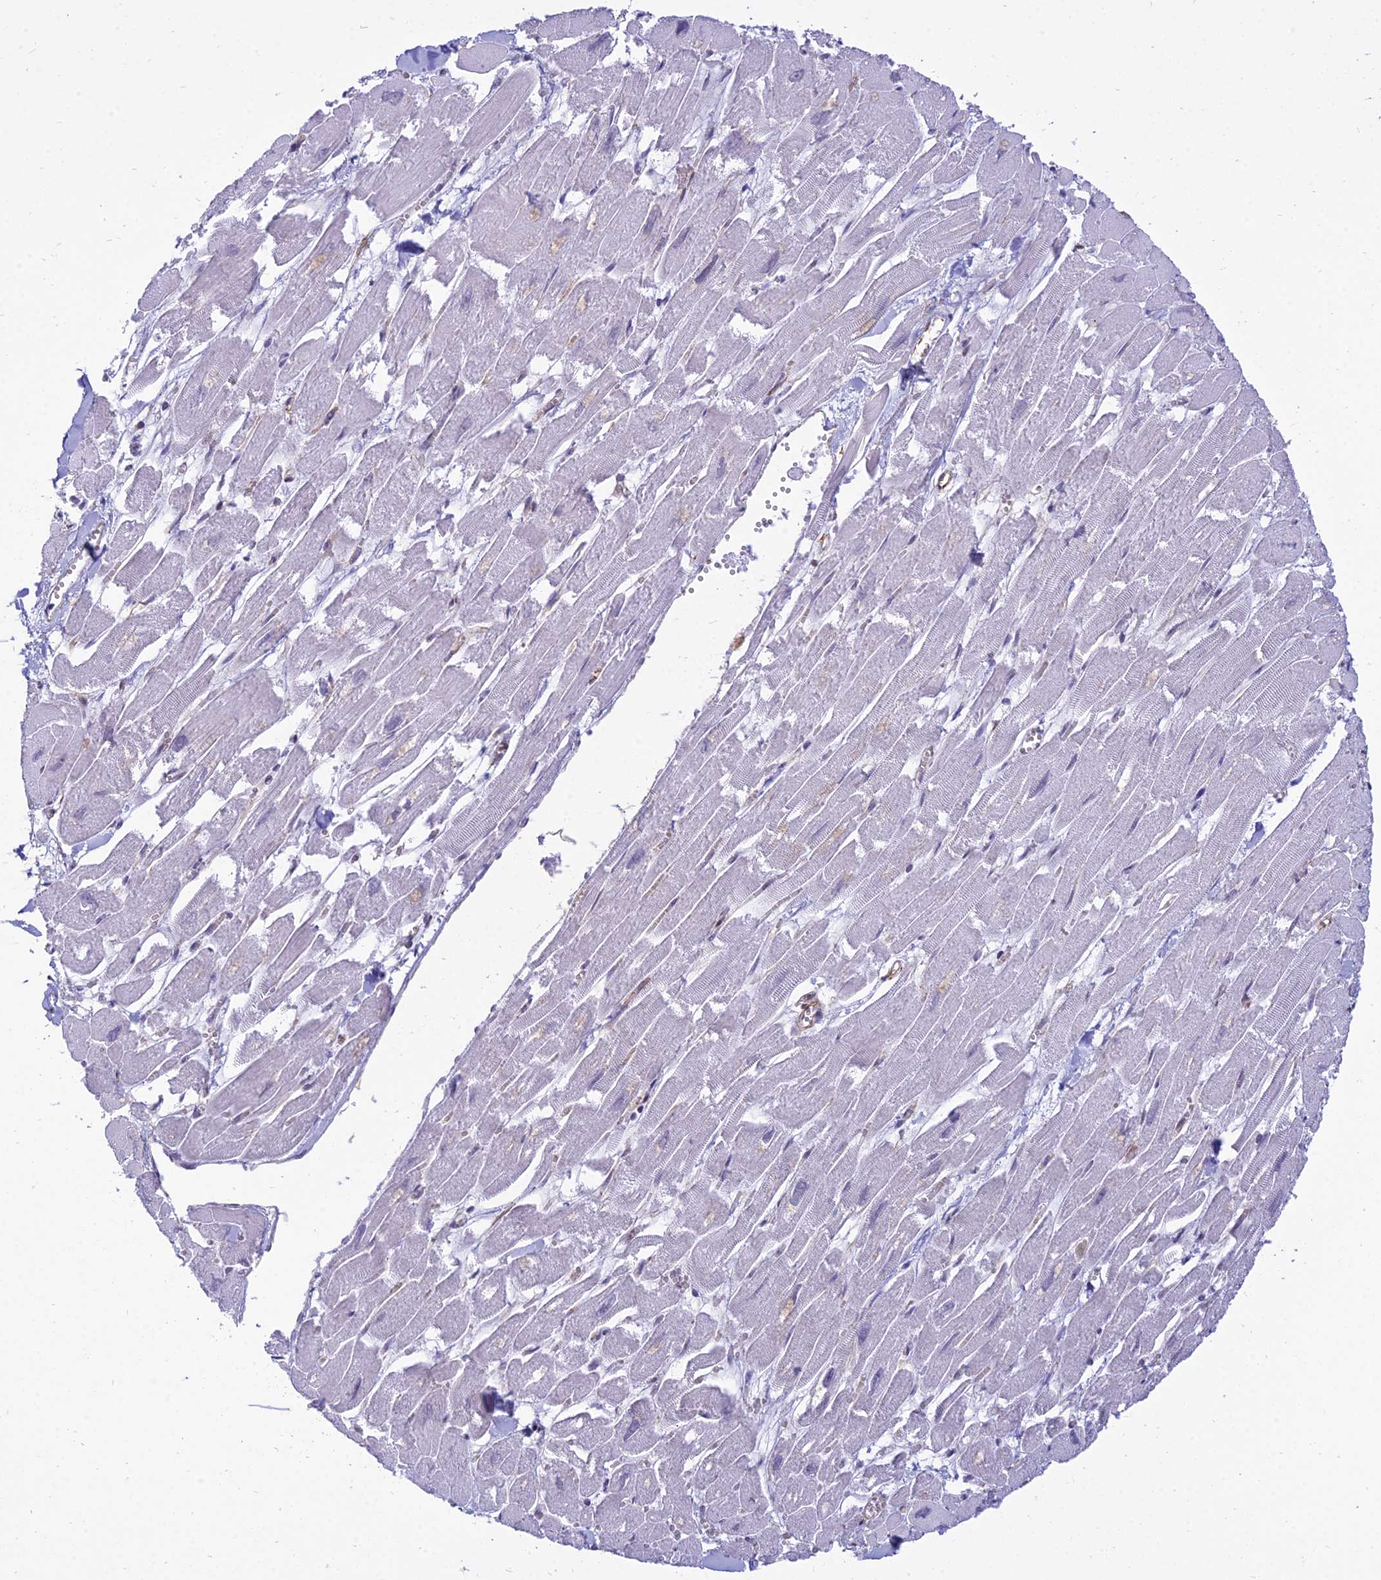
{"staining": {"intensity": "negative", "quantity": "none", "location": "none"}, "tissue": "heart muscle", "cell_type": "Cardiomyocytes", "image_type": "normal", "snomed": [{"axis": "morphology", "description": "Normal tissue, NOS"}, {"axis": "topography", "description": "Heart"}], "caption": "High power microscopy micrograph of an IHC image of unremarkable heart muscle, revealing no significant staining in cardiomyocytes.", "gene": "SAPCD2", "patient": {"sex": "male", "age": 54}}